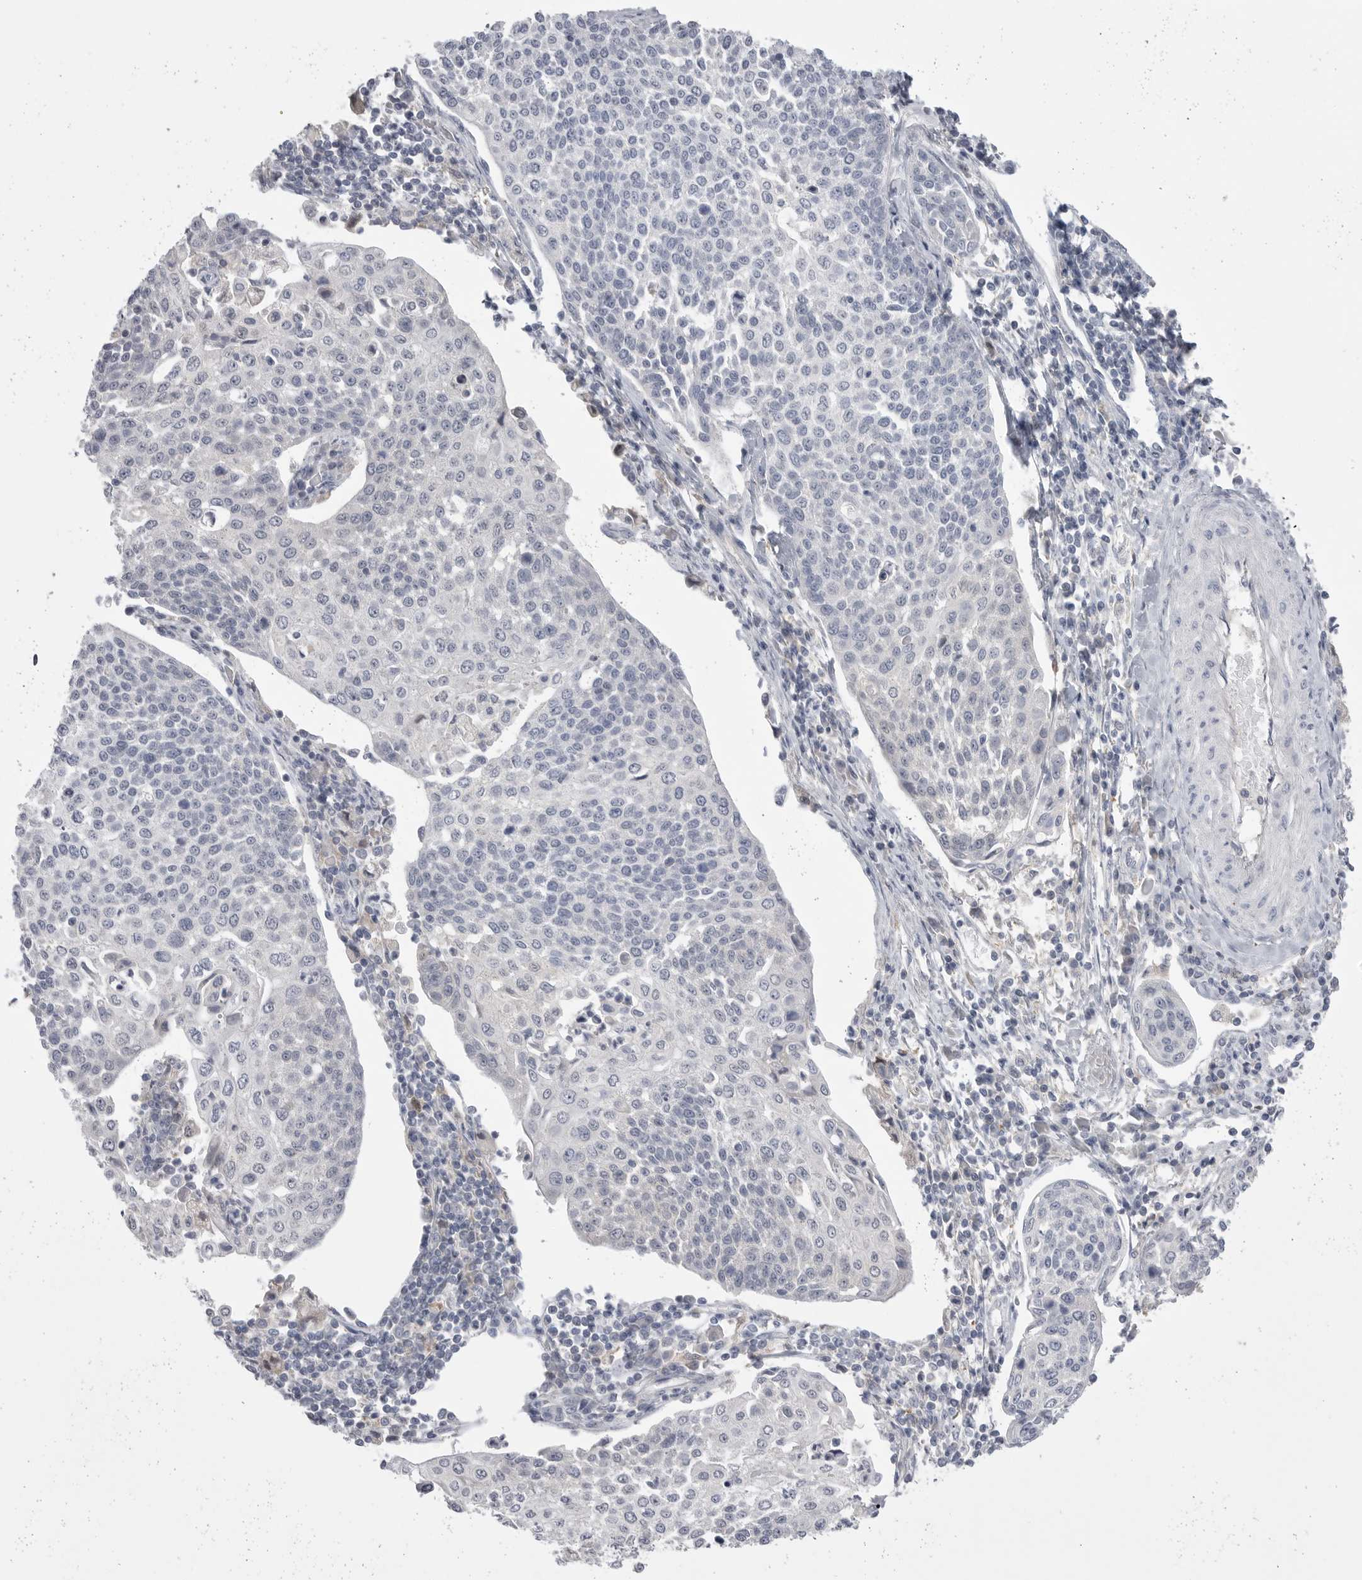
{"staining": {"intensity": "negative", "quantity": "none", "location": "none"}, "tissue": "cervical cancer", "cell_type": "Tumor cells", "image_type": "cancer", "snomed": [{"axis": "morphology", "description": "Squamous cell carcinoma, NOS"}, {"axis": "topography", "description": "Cervix"}], "caption": "The micrograph shows no staining of tumor cells in squamous cell carcinoma (cervical). (IHC, brightfield microscopy, high magnification).", "gene": "KYAT3", "patient": {"sex": "female", "age": 34}}